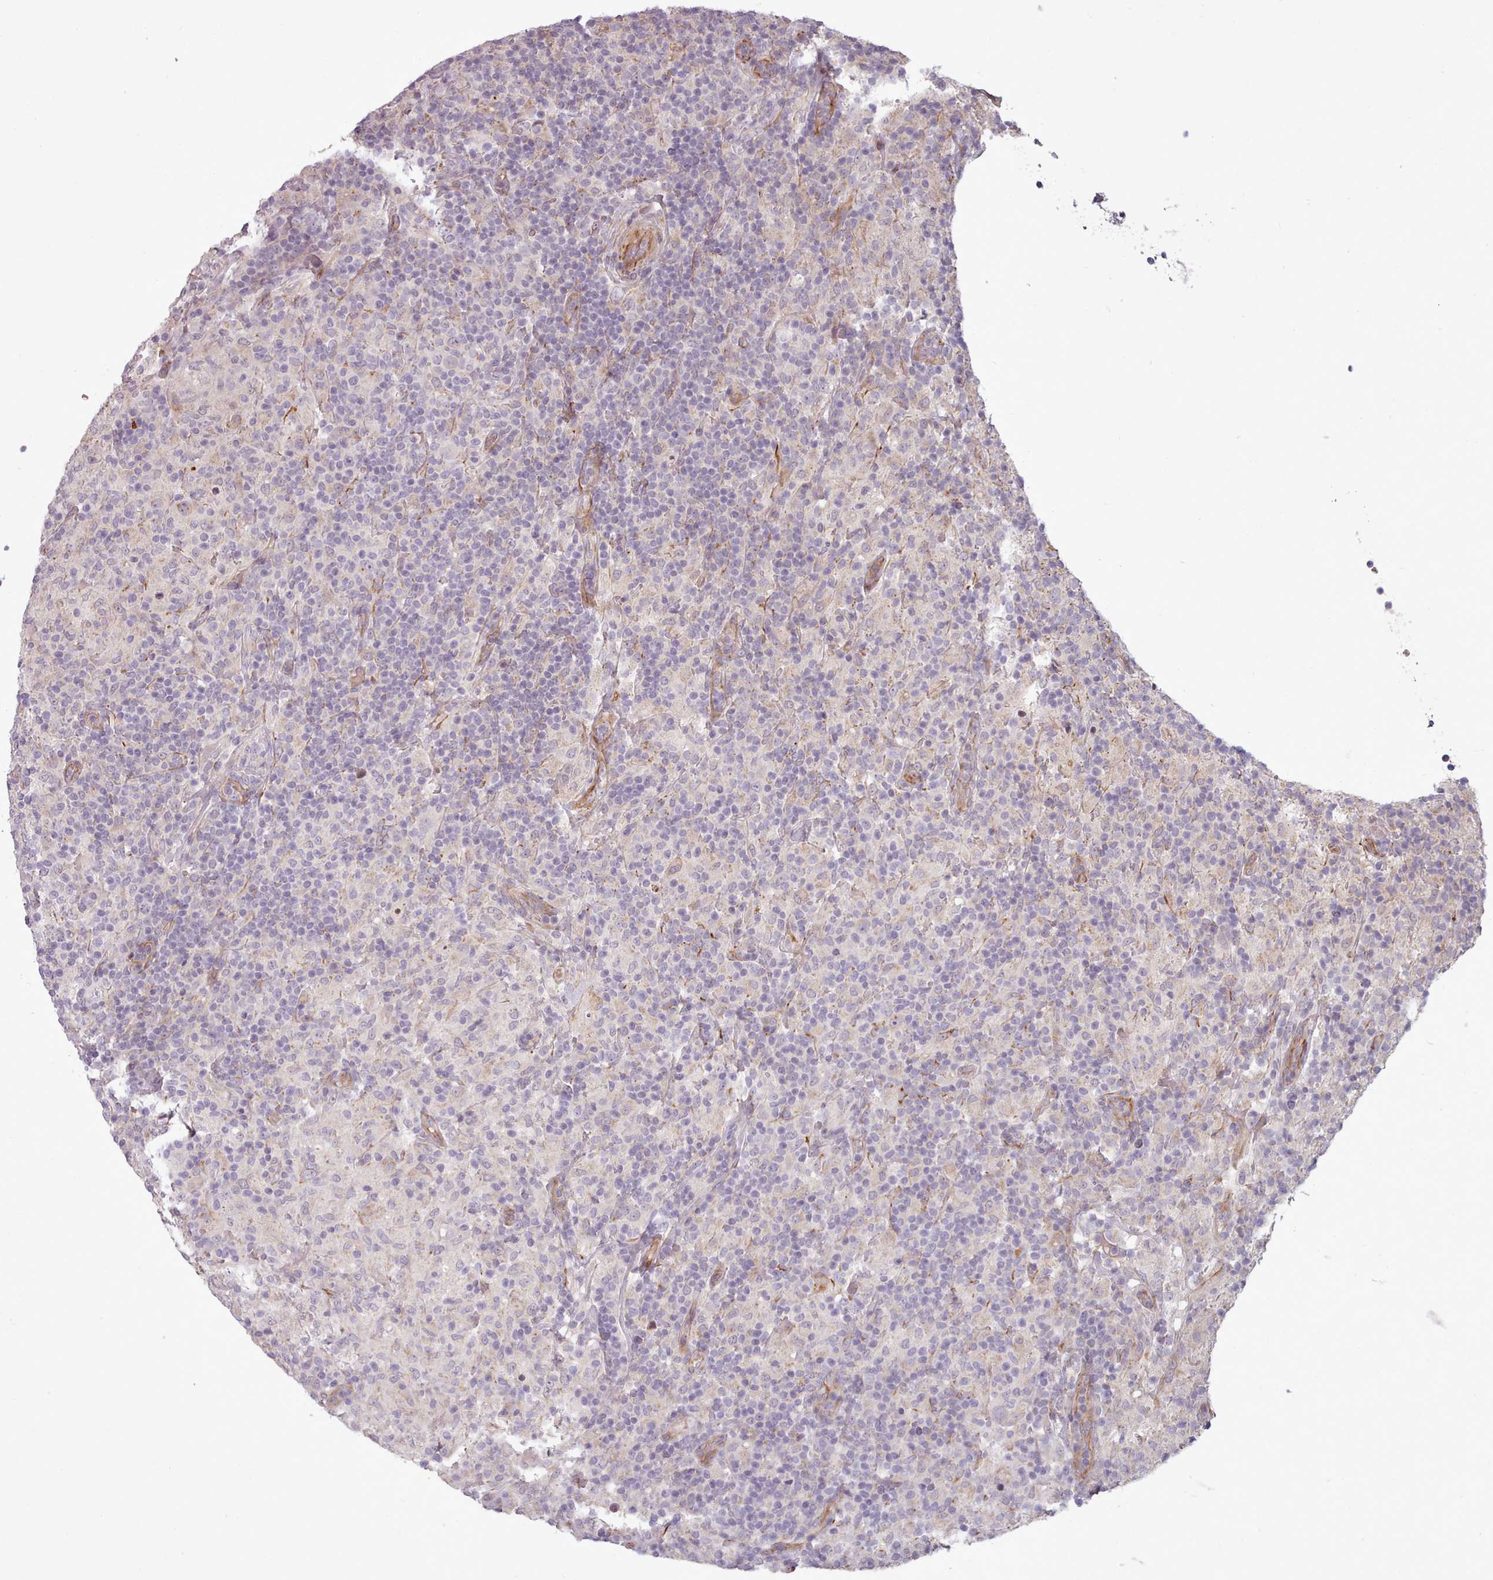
{"staining": {"intensity": "negative", "quantity": "none", "location": "none"}, "tissue": "lymphoma", "cell_type": "Tumor cells", "image_type": "cancer", "snomed": [{"axis": "morphology", "description": "Hodgkin's disease, NOS"}, {"axis": "topography", "description": "Lymph node"}], "caption": "This is an immunohistochemistry (IHC) micrograph of human Hodgkin's disease. There is no staining in tumor cells.", "gene": "GBGT1", "patient": {"sex": "male", "age": 70}}